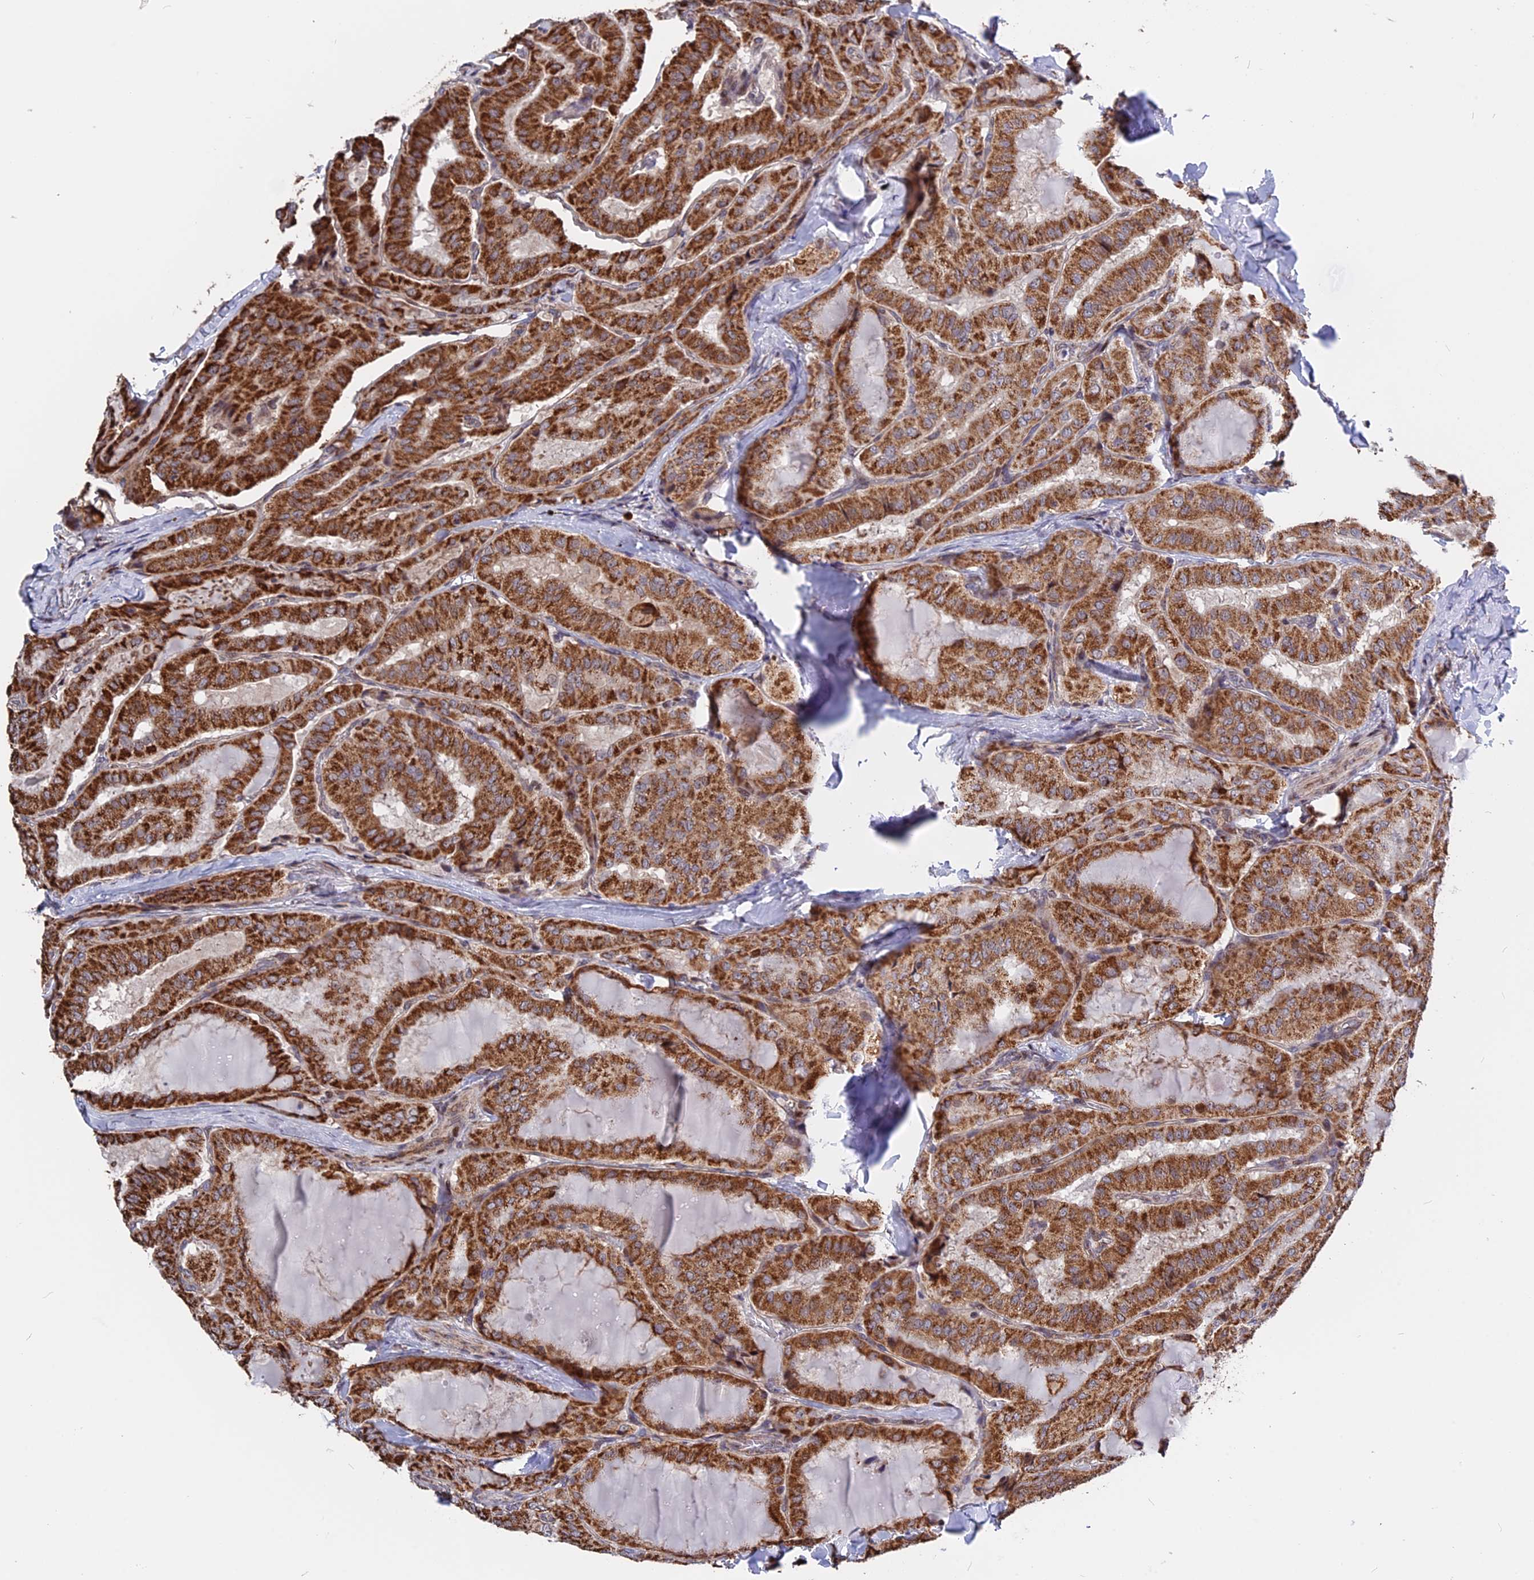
{"staining": {"intensity": "strong", "quantity": ">75%", "location": "cytoplasmic/membranous"}, "tissue": "thyroid cancer", "cell_type": "Tumor cells", "image_type": "cancer", "snomed": [{"axis": "morphology", "description": "Normal tissue, NOS"}, {"axis": "morphology", "description": "Papillary adenocarcinoma, NOS"}, {"axis": "topography", "description": "Thyroid gland"}], "caption": "The histopathology image displays immunohistochemical staining of thyroid cancer. There is strong cytoplasmic/membranous positivity is present in approximately >75% of tumor cells.", "gene": "FAM174C", "patient": {"sex": "female", "age": 59}}